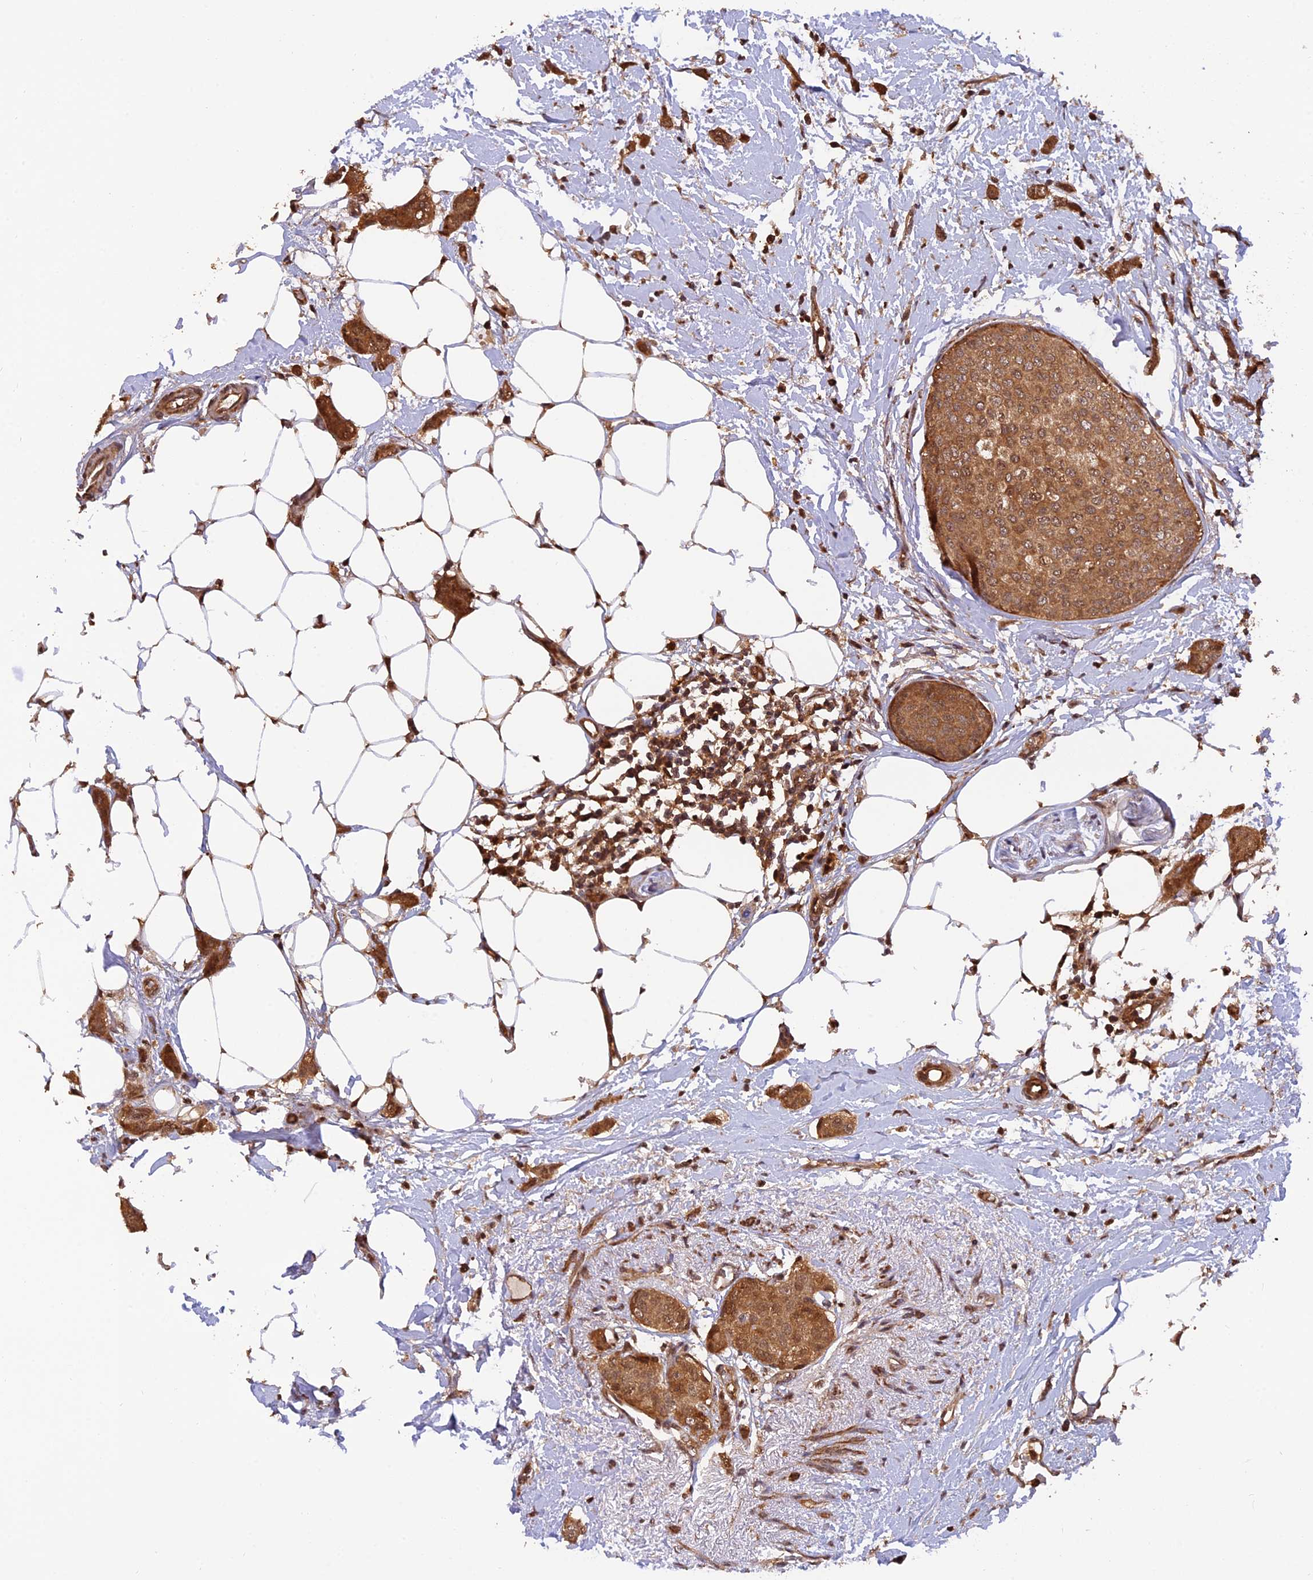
{"staining": {"intensity": "moderate", "quantity": ">75%", "location": "cytoplasmic/membranous,nuclear"}, "tissue": "breast cancer", "cell_type": "Tumor cells", "image_type": "cancer", "snomed": [{"axis": "morphology", "description": "Duct carcinoma"}, {"axis": "topography", "description": "Breast"}], "caption": "Immunohistochemistry micrograph of breast cancer stained for a protein (brown), which displays medium levels of moderate cytoplasmic/membranous and nuclear positivity in about >75% of tumor cells.", "gene": "PSMB3", "patient": {"sex": "female", "age": 72}}